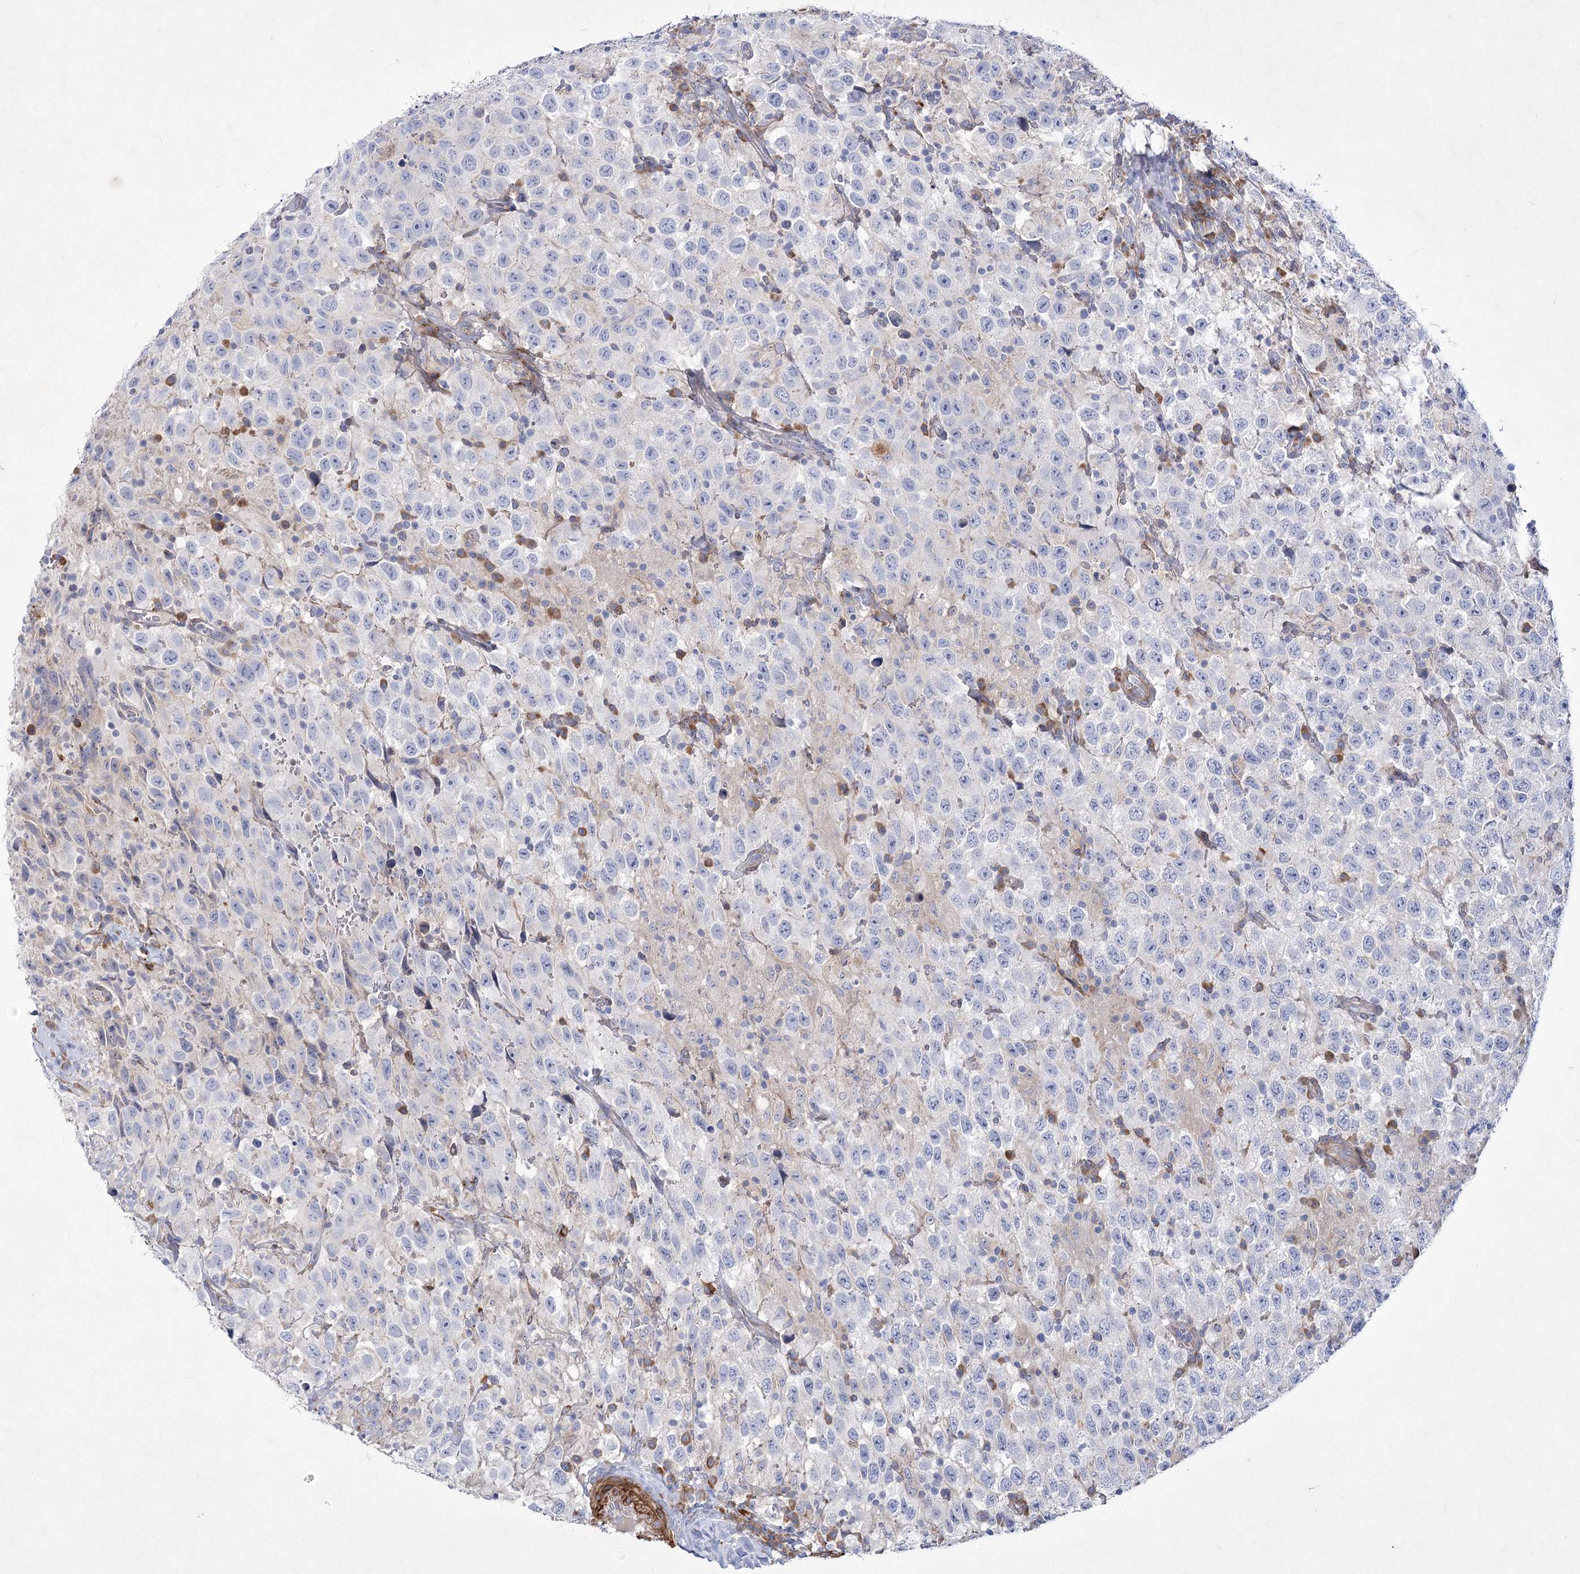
{"staining": {"intensity": "negative", "quantity": "none", "location": "none"}, "tissue": "testis cancer", "cell_type": "Tumor cells", "image_type": "cancer", "snomed": [{"axis": "morphology", "description": "Seminoma, NOS"}, {"axis": "topography", "description": "Testis"}], "caption": "This is an IHC photomicrograph of human seminoma (testis). There is no staining in tumor cells.", "gene": "ARFGEF3", "patient": {"sex": "male", "age": 41}}